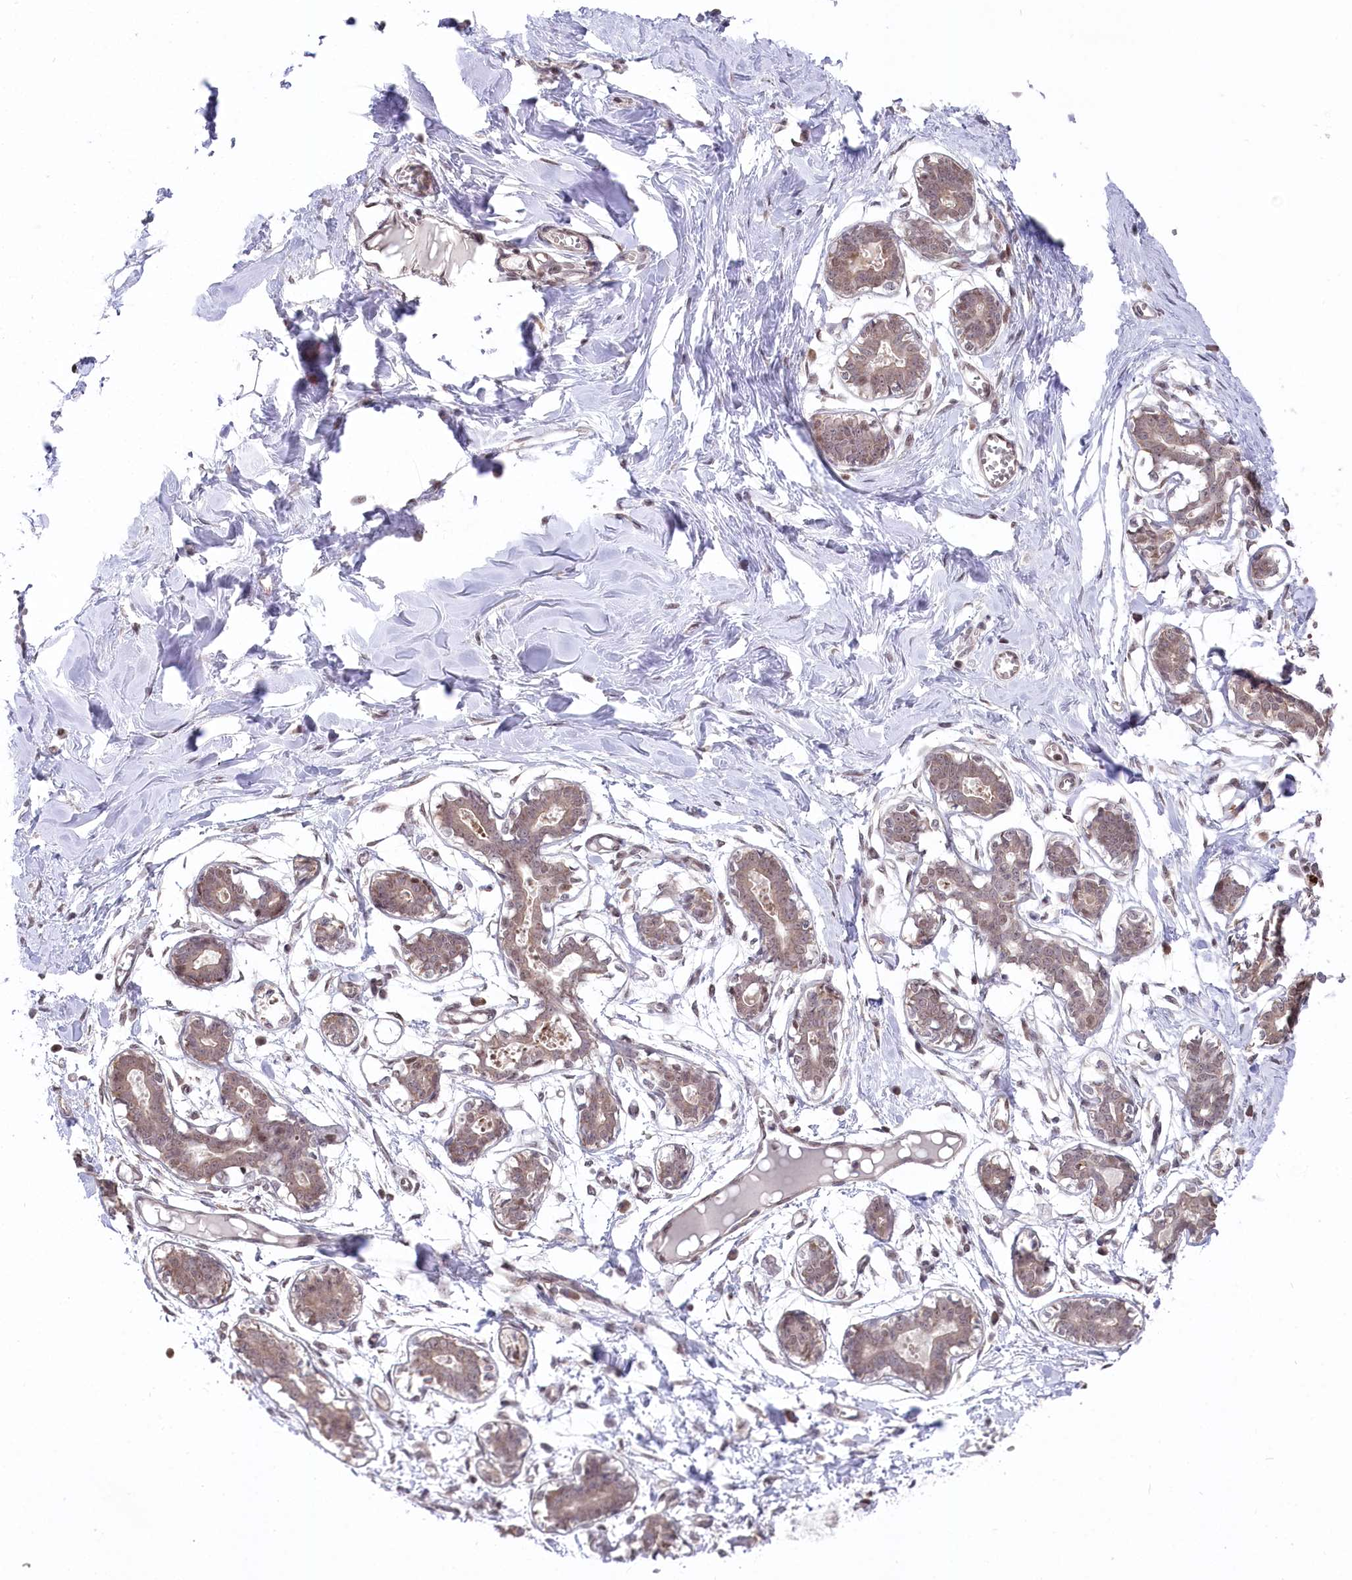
{"staining": {"intensity": "negative", "quantity": "none", "location": "none"}, "tissue": "breast", "cell_type": "Adipocytes", "image_type": "normal", "snomed": [{"axis": "morphology", "description": "Normal tissue, NOS"}, {"axis": "topography", "description": "Breast"}], "caption": "Protein analysis of benign breast reveals no significant positivity in adipocytes. The staining was performed using DAB to visualize the protein expression in brown, while the nuclei were stained in blue with hematoxylin (Magnification: 20x).", "gene": "CGGBP1", "patient": {"sex": "female", "age": 27}}